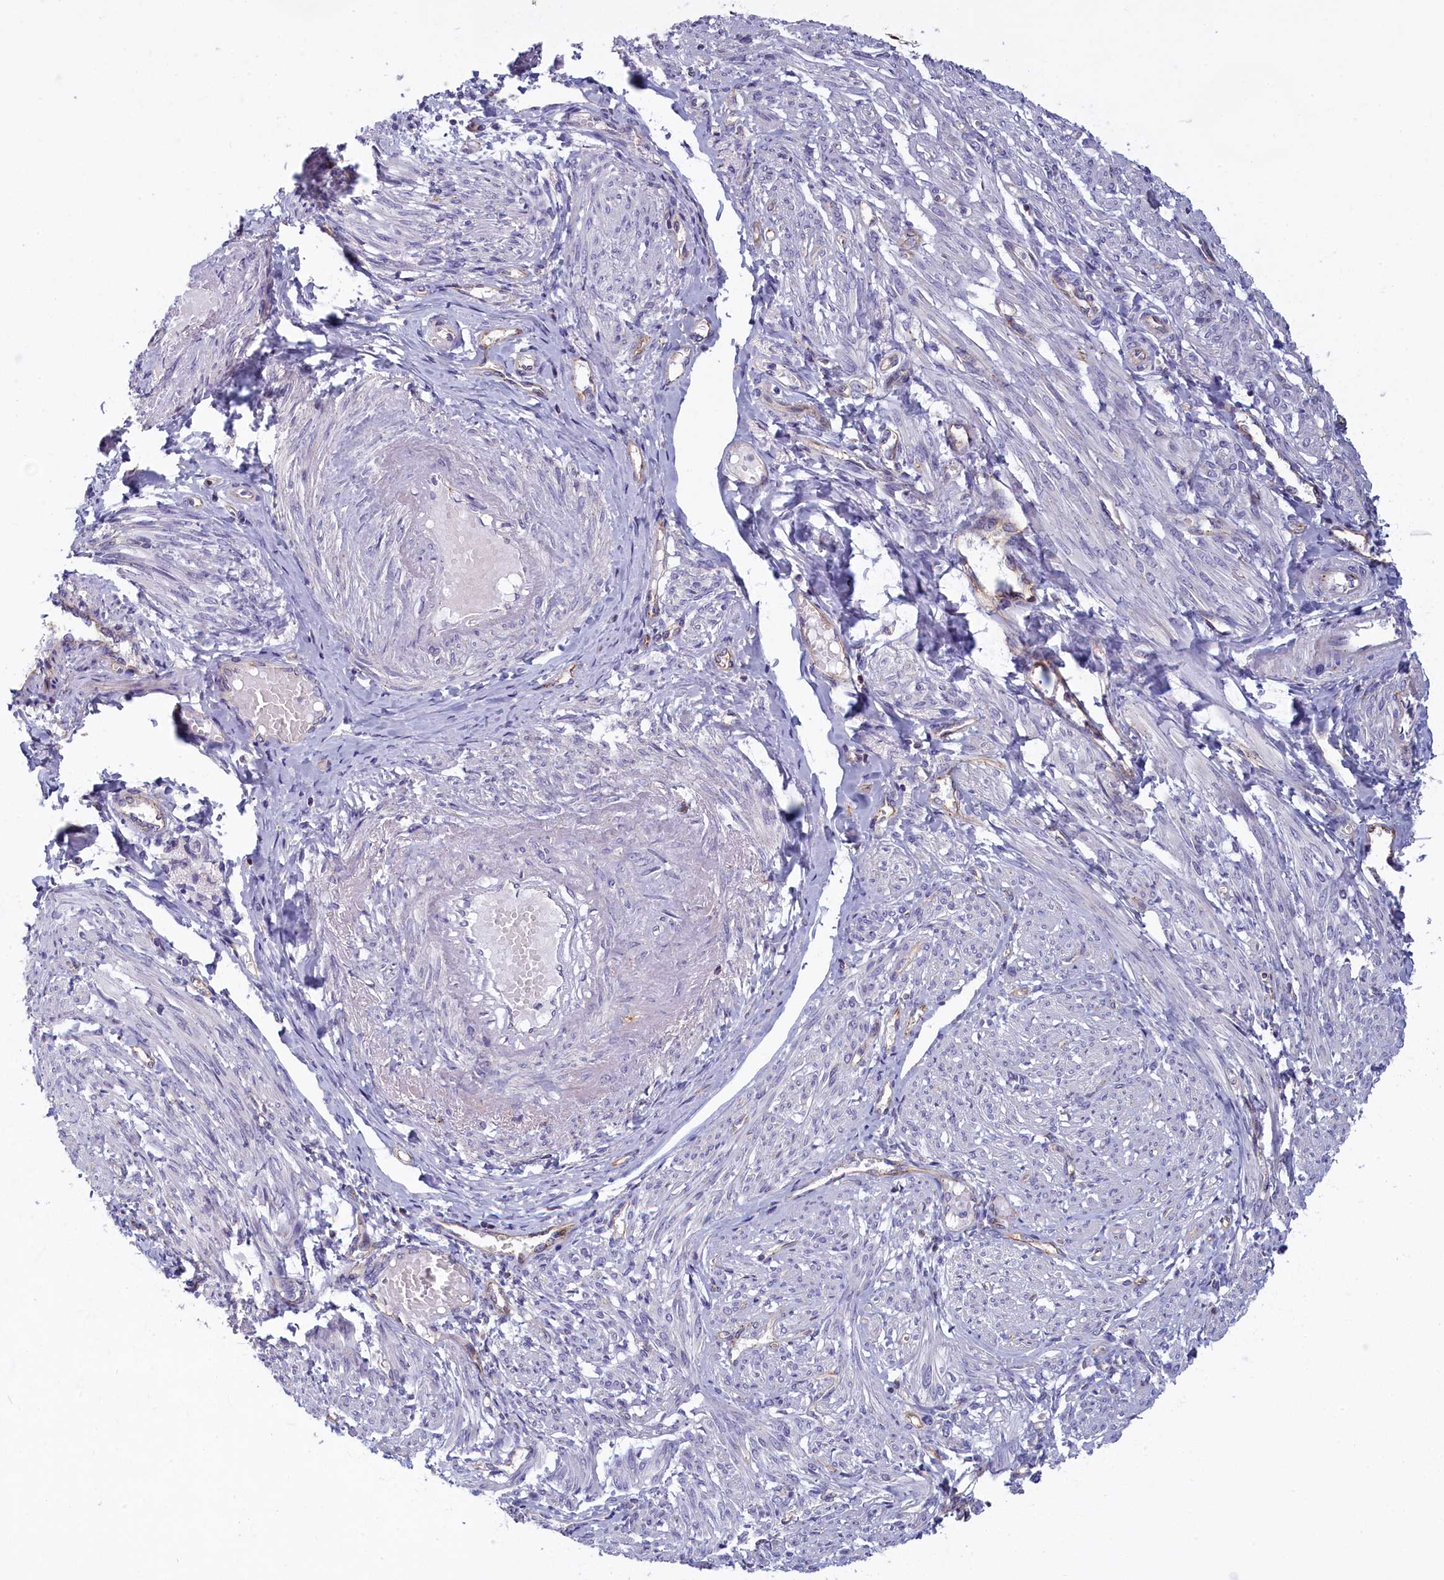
{"staining": {"intensity": "negative", "quantity": "none", "location": "none"}, "tissue": "smooth muscle", "cell_type": "Smooth muscle cells", "image_type": "normal", "snomed": [{"axis": "morphology", "description": "Normal tissue, NOS"}, {"axis": "topography", "description": "Smooth muscle"}], "caption": "Immunohistochemistry of benign smooth muscle reveals no staining in smooth muscle cells. (DAB immunohistochemistry with hematoxylin counter stain).", "gene": "NOL10", "patient": {"sex": "female", "age": 39}}